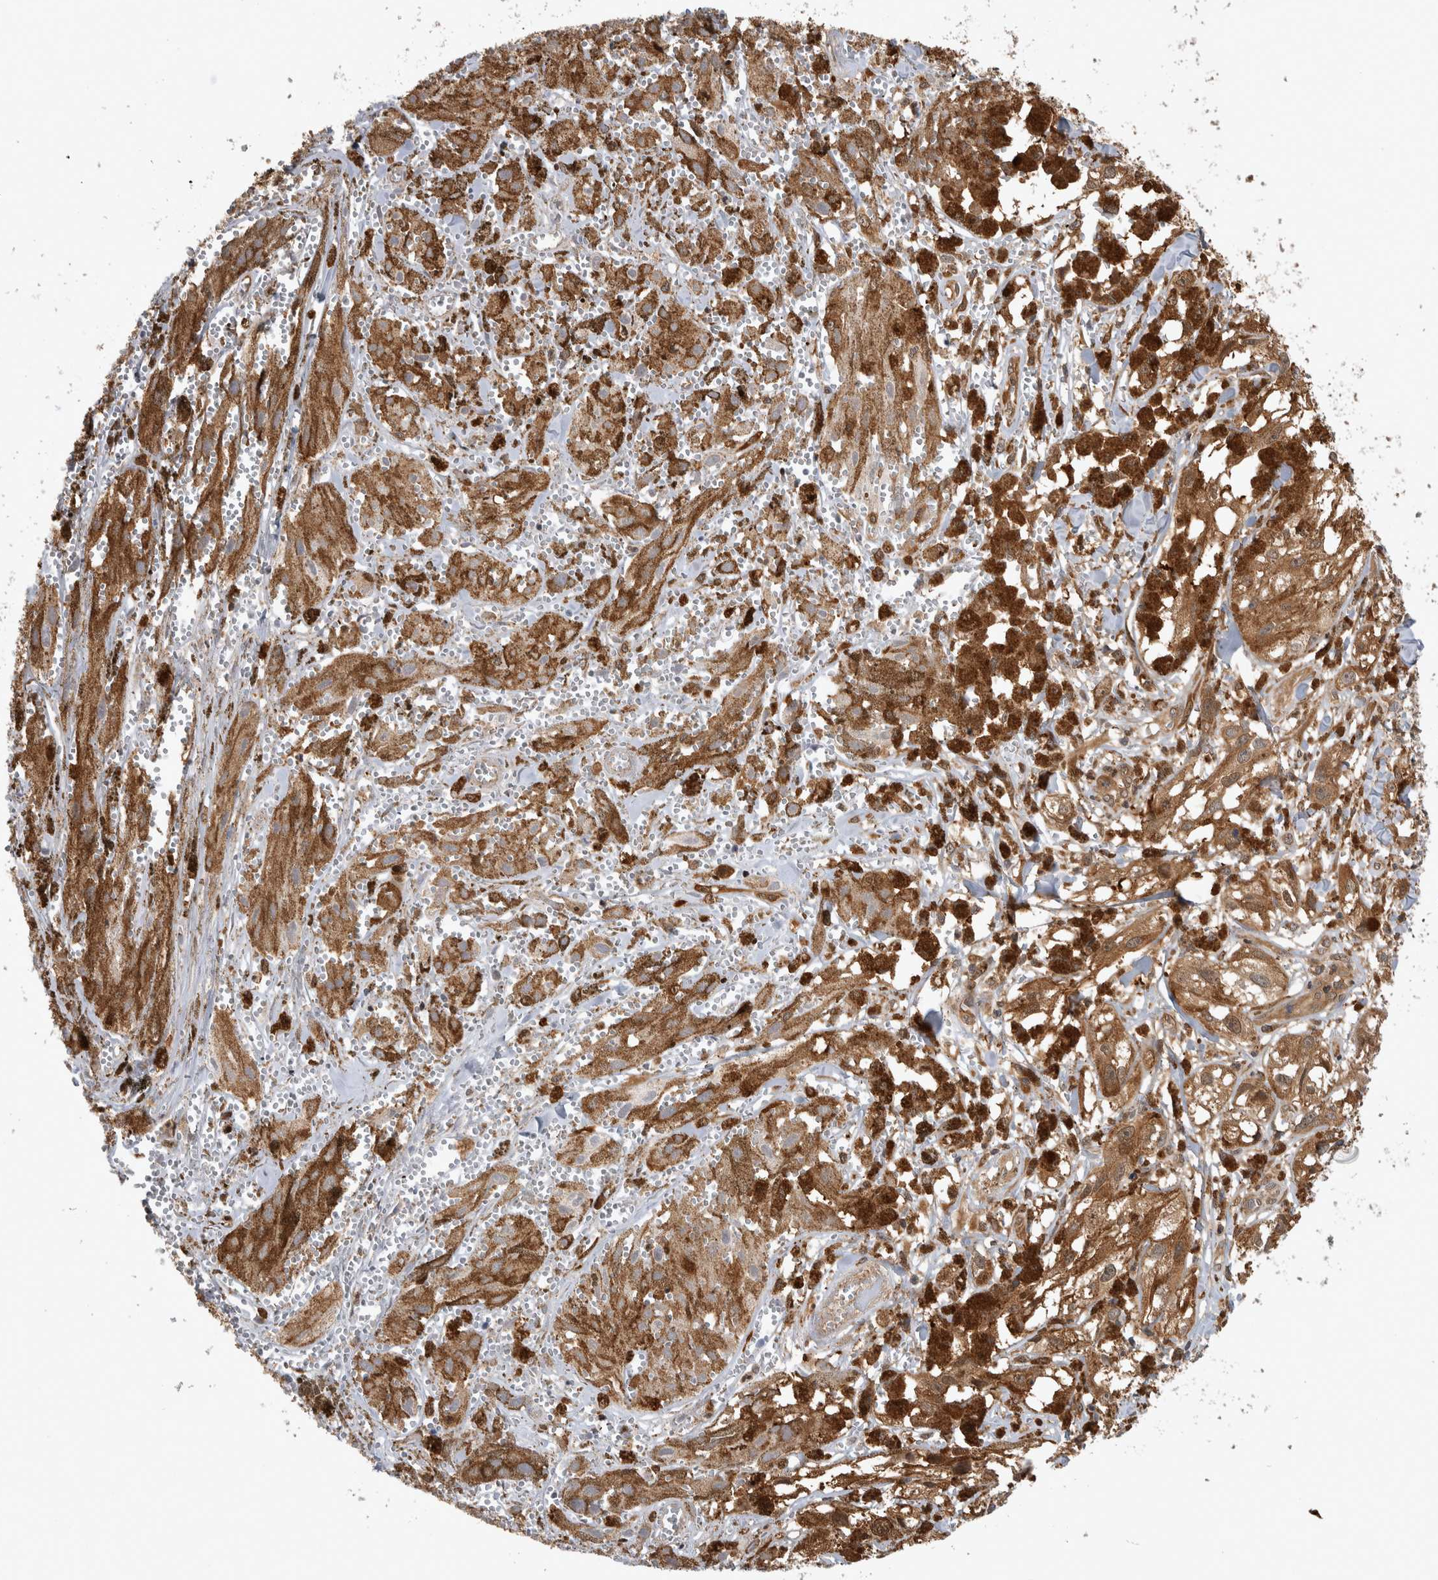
{"staining": {"intensity": "moderate", "quantity": ">75%", "location": "cytoplasmic/membranous"}, "tissue": "melanoma", "cell_type": "Tumor cells", "image_type": "cancer", "snomed": [{"axis": "morphology", "description": "Malignant melanoma, NOS"}, {"axis": "topography", "description": "Skin"}], "caption": "There is medium levels of moderate cytoplasmic/membranous staining in tumor cells of malignant melanoma, as demonstrated by immunohistochemical staining (brown color).", "gene": "ASTN2", "patient": {"sex": "male", "age": 88}}